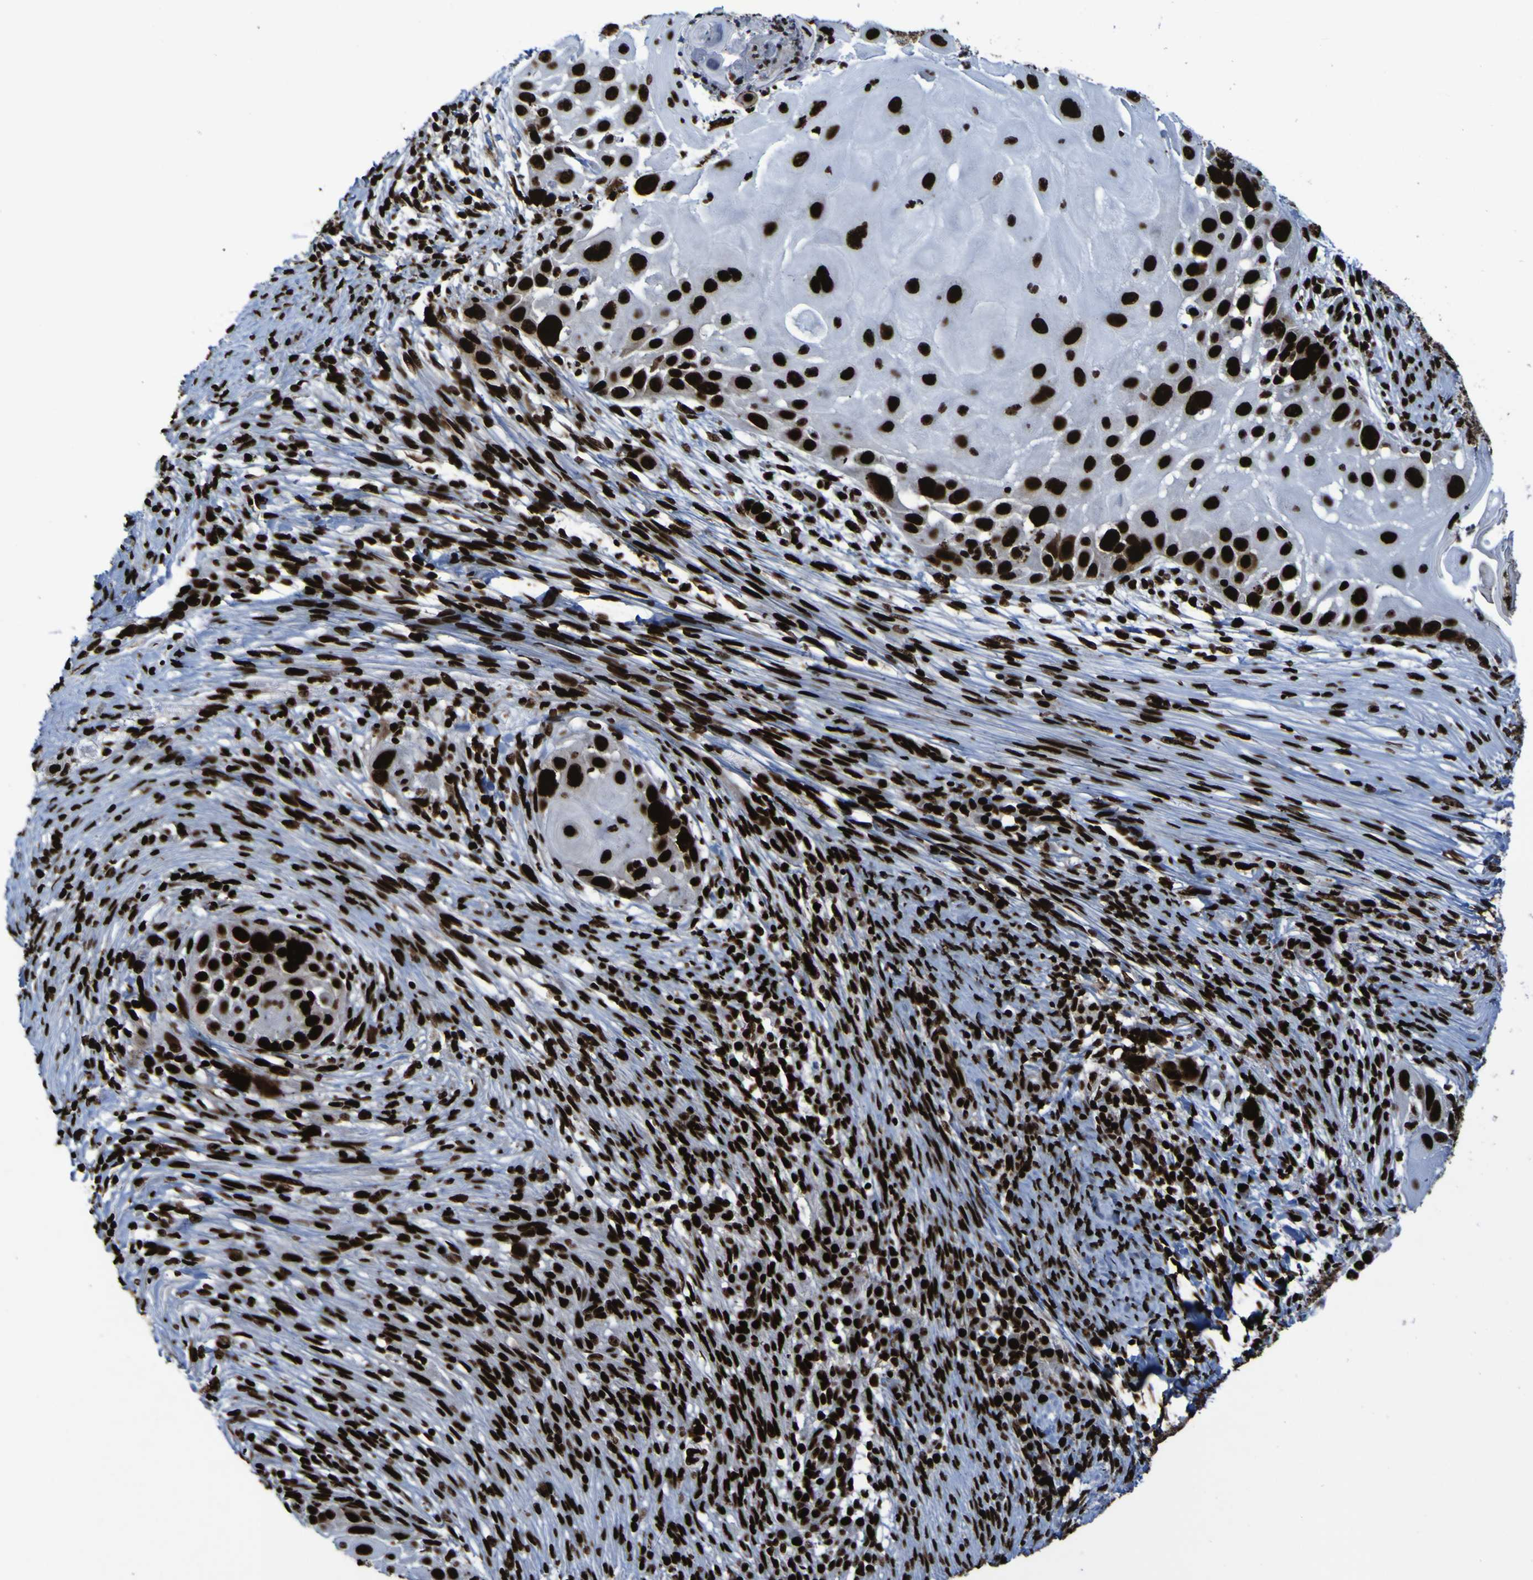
{"staining": {"intensity": "strong", "quantity": ">75%", "location": "nuclear"}, "tissue": "skin cancer", "cell_type": "Tumor cells", "image_type": "cancer", "snomed": [{"axis": "morphology", "description": "Squamous cell carcinoma, NOS"}, {"axis": "topography", "description": "Skin"}], "caption": "A histopathology image showing strong nuclear positivity in about >75% of tumor cells in skin cancer, as visualized by brown immunohistochemical staining.", "gene": "NPM1", "patient": {"sex": "female", "age": 44}}